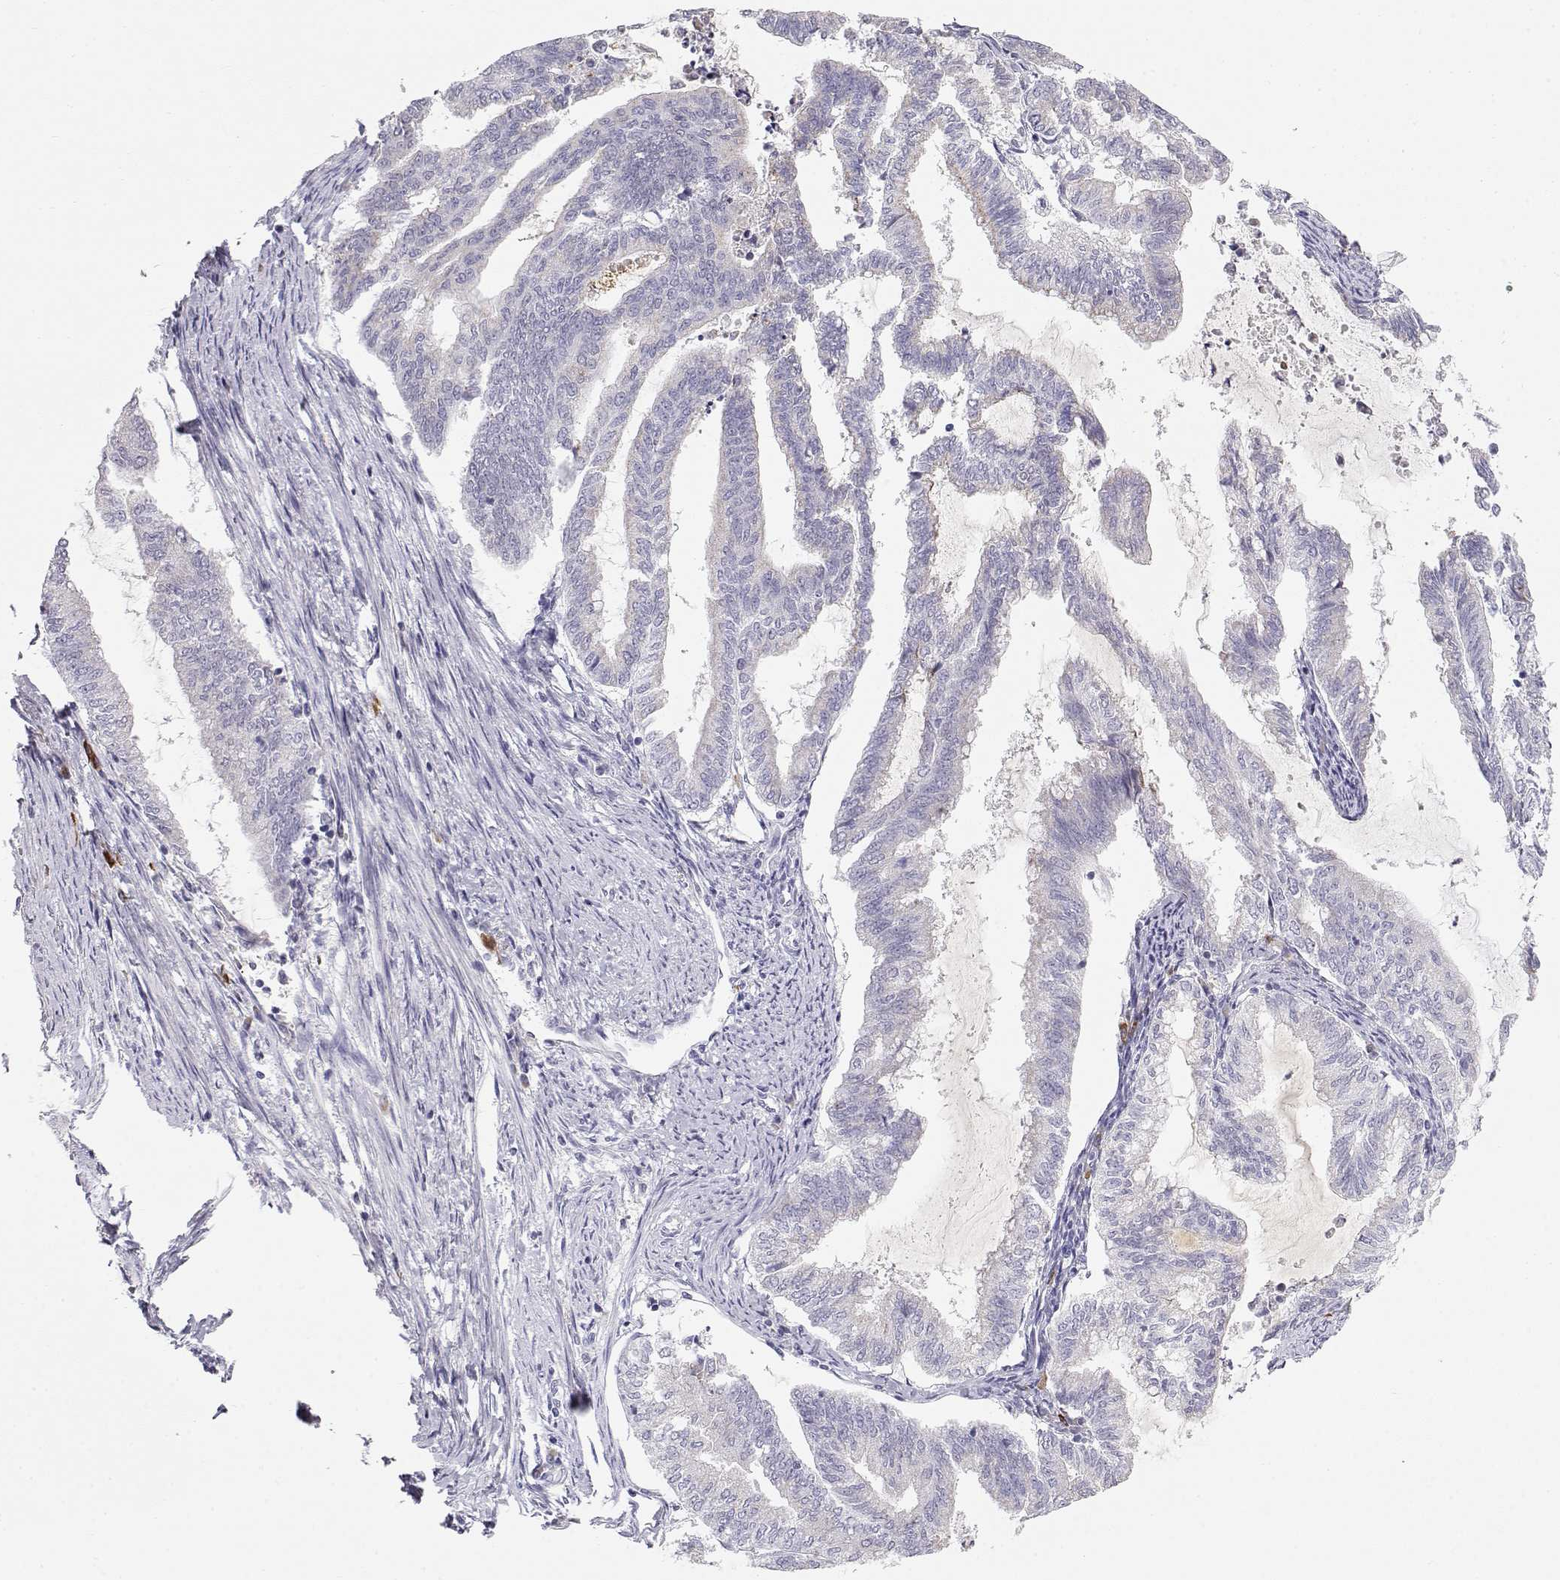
{"staining": {"intensity": "negative", "quantity": "none", "location": "none"}, "tissue": "endometrial cancer", "cell_type": "Tumor cells", "image_type": "cancer", "snomed": [{"axis": "morphology", "description": "Adenocarcinoma, NOS"}, {"axis": "topography", "description": "Endometrium"}], "caption": "Immunohistochemistry (IHC) of human endometrial adenocarcinoma demonstrates no positivity in tumor cells. Nuclei are stained in blue.", "gene": "CDHR1", "patient": {"sex": "female", "age": 79}}